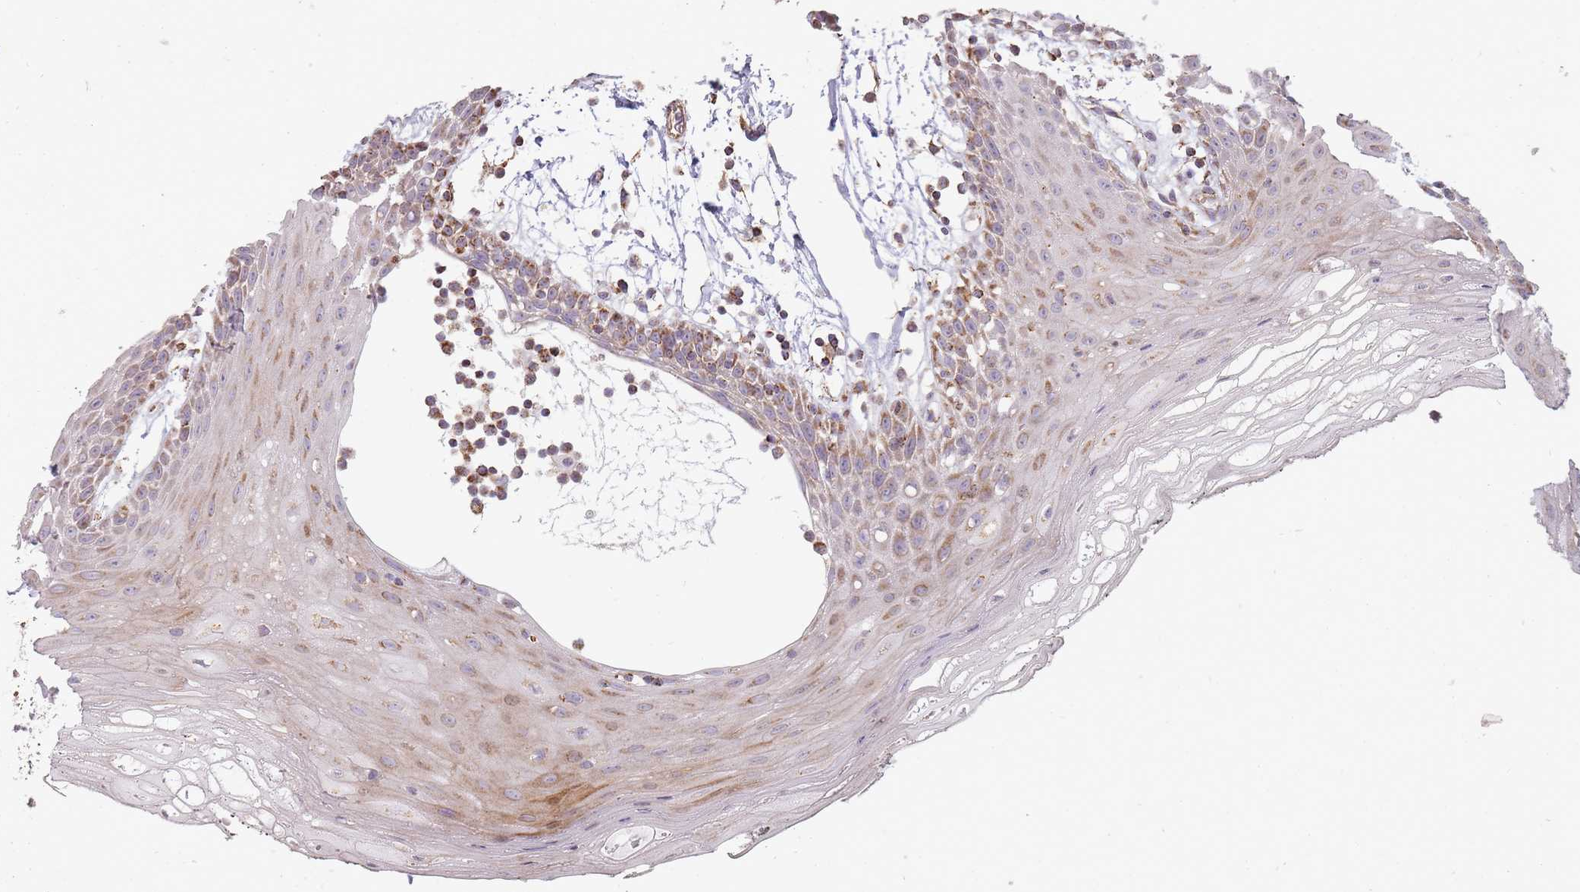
{"staining": {"intensity": "moderate", "quantity": "25%-75%", "location": "cytoplasmic/membranous"}, "tissue": "oral mucosa", "cell_type": "Squamous epithelial cells", "image_type": "normal", "snomed": [{"axis": "morphology", "description": "Normal tissue, NOS"}, {"axis": "topography", "description": "Oral tissue"}, {"axis": "topography", "description": "Tounge, NOS"}], "caption": "Immunohistochemical staining of normal human oral mucosa displays medium levels of moderate cytoplasmic/membranous staining in approximately 25%-75% of squamous epithelial cells.", "gene": "CNOT8", "patient": {"sex": "female", "age": 59}}